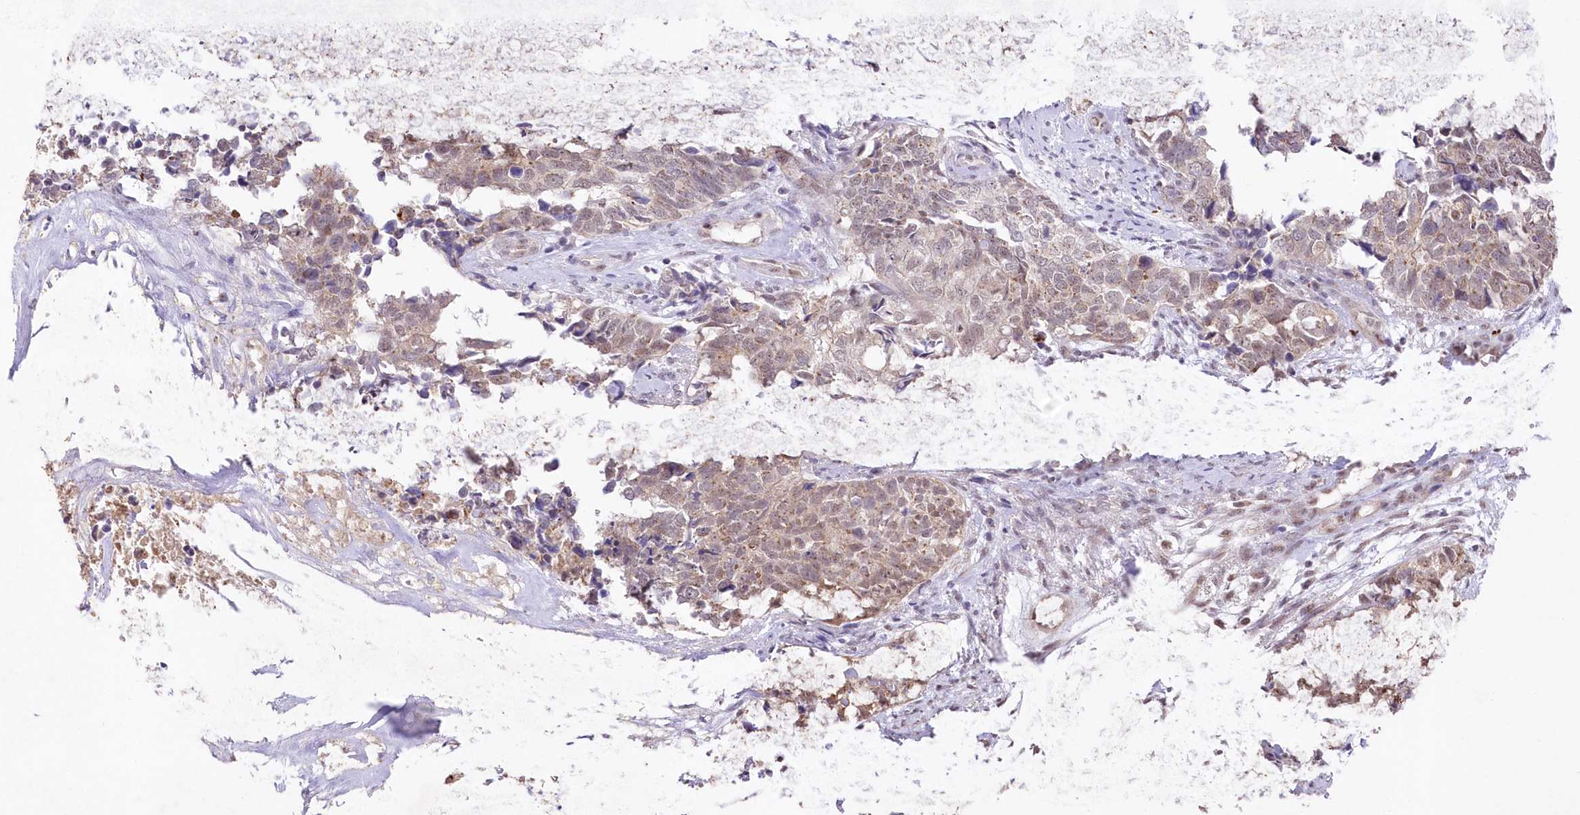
{"staining": {"intensity": "weak", "quantity": "<25%", "location": "cytoplasmic/membranous,nuclear"}, "tissue": "cervical cancer", "cell_type": "Tumor cells", "image_type": "cancer", "snomed": [{"axis": "morphology", "description": "Squamous cell carcinoma, NOS"}, {"axis": "topography", "description": "Cervix"}], "caption": "IHC of squamous cell carcinoma (cervical) exhibits no expression in tumor cells.", "gene": "RBM27", "patient": {"sex": "female", "age": 63}}